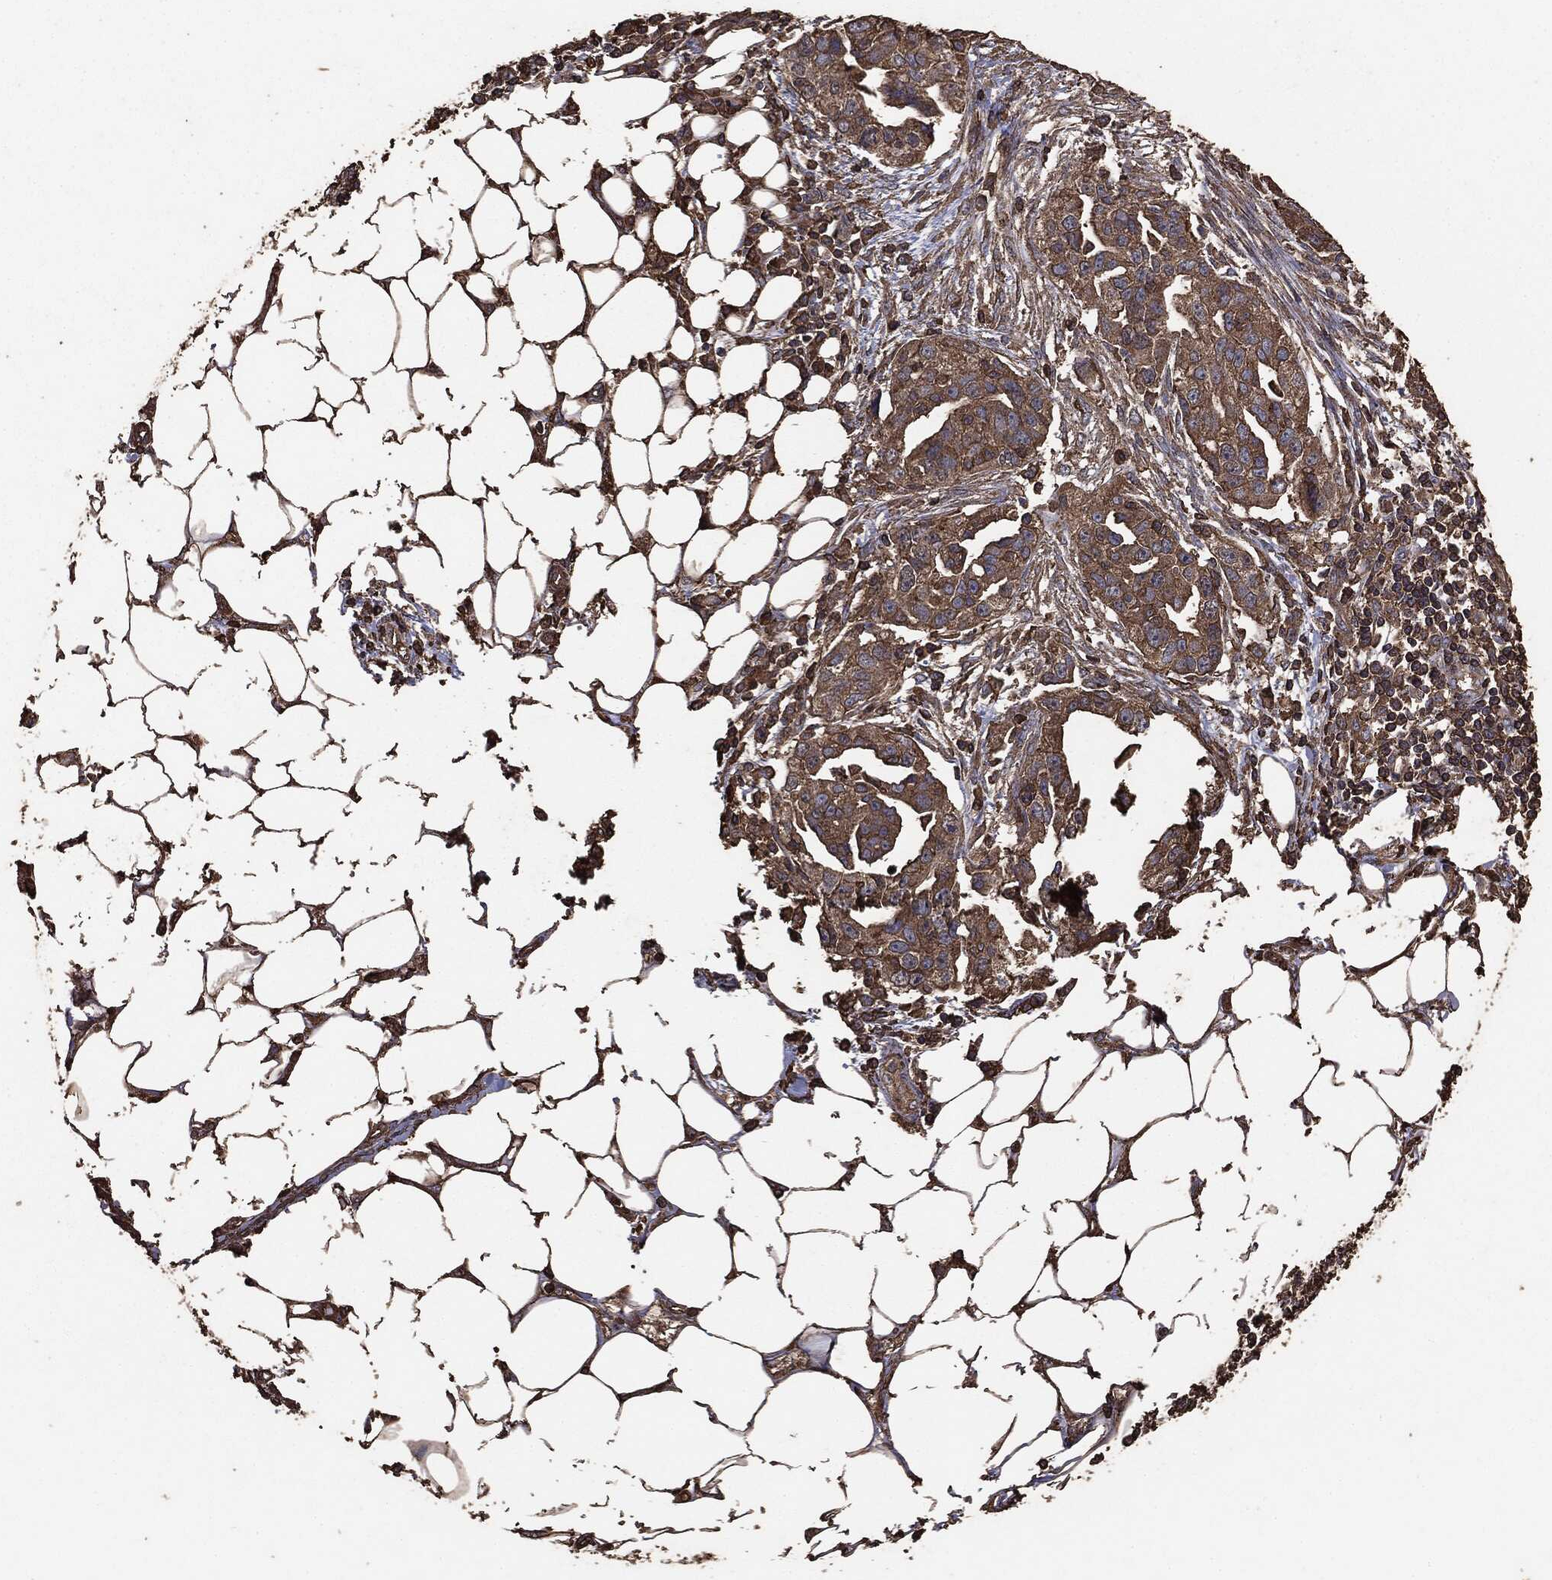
{"staining": {"intensity": "moderate", "quantity": ">75%", "location": "cytoplasmic/membranous"}, "tissue": "ovarian cancer", "cell_type": "Tumor cells", "image_type": "cancer", "snomed": [{"axis": "morphology", "description": "Carcinoma, endometroid"}, {"axis": "morphology", "description": "Cystadenocarcinoma, serous, NOS"}, {"axis": "topography", "description": "Ovary"}], "caption": "Immunohistochemical staining of serous cystadenocarcinoma (ovarian) shows moderate cytoplasmic/membranous protein positivity in approximately >75% of tumor cells.", "gene": "MTOR", "patient": {"sex": "female", "age": 45}}